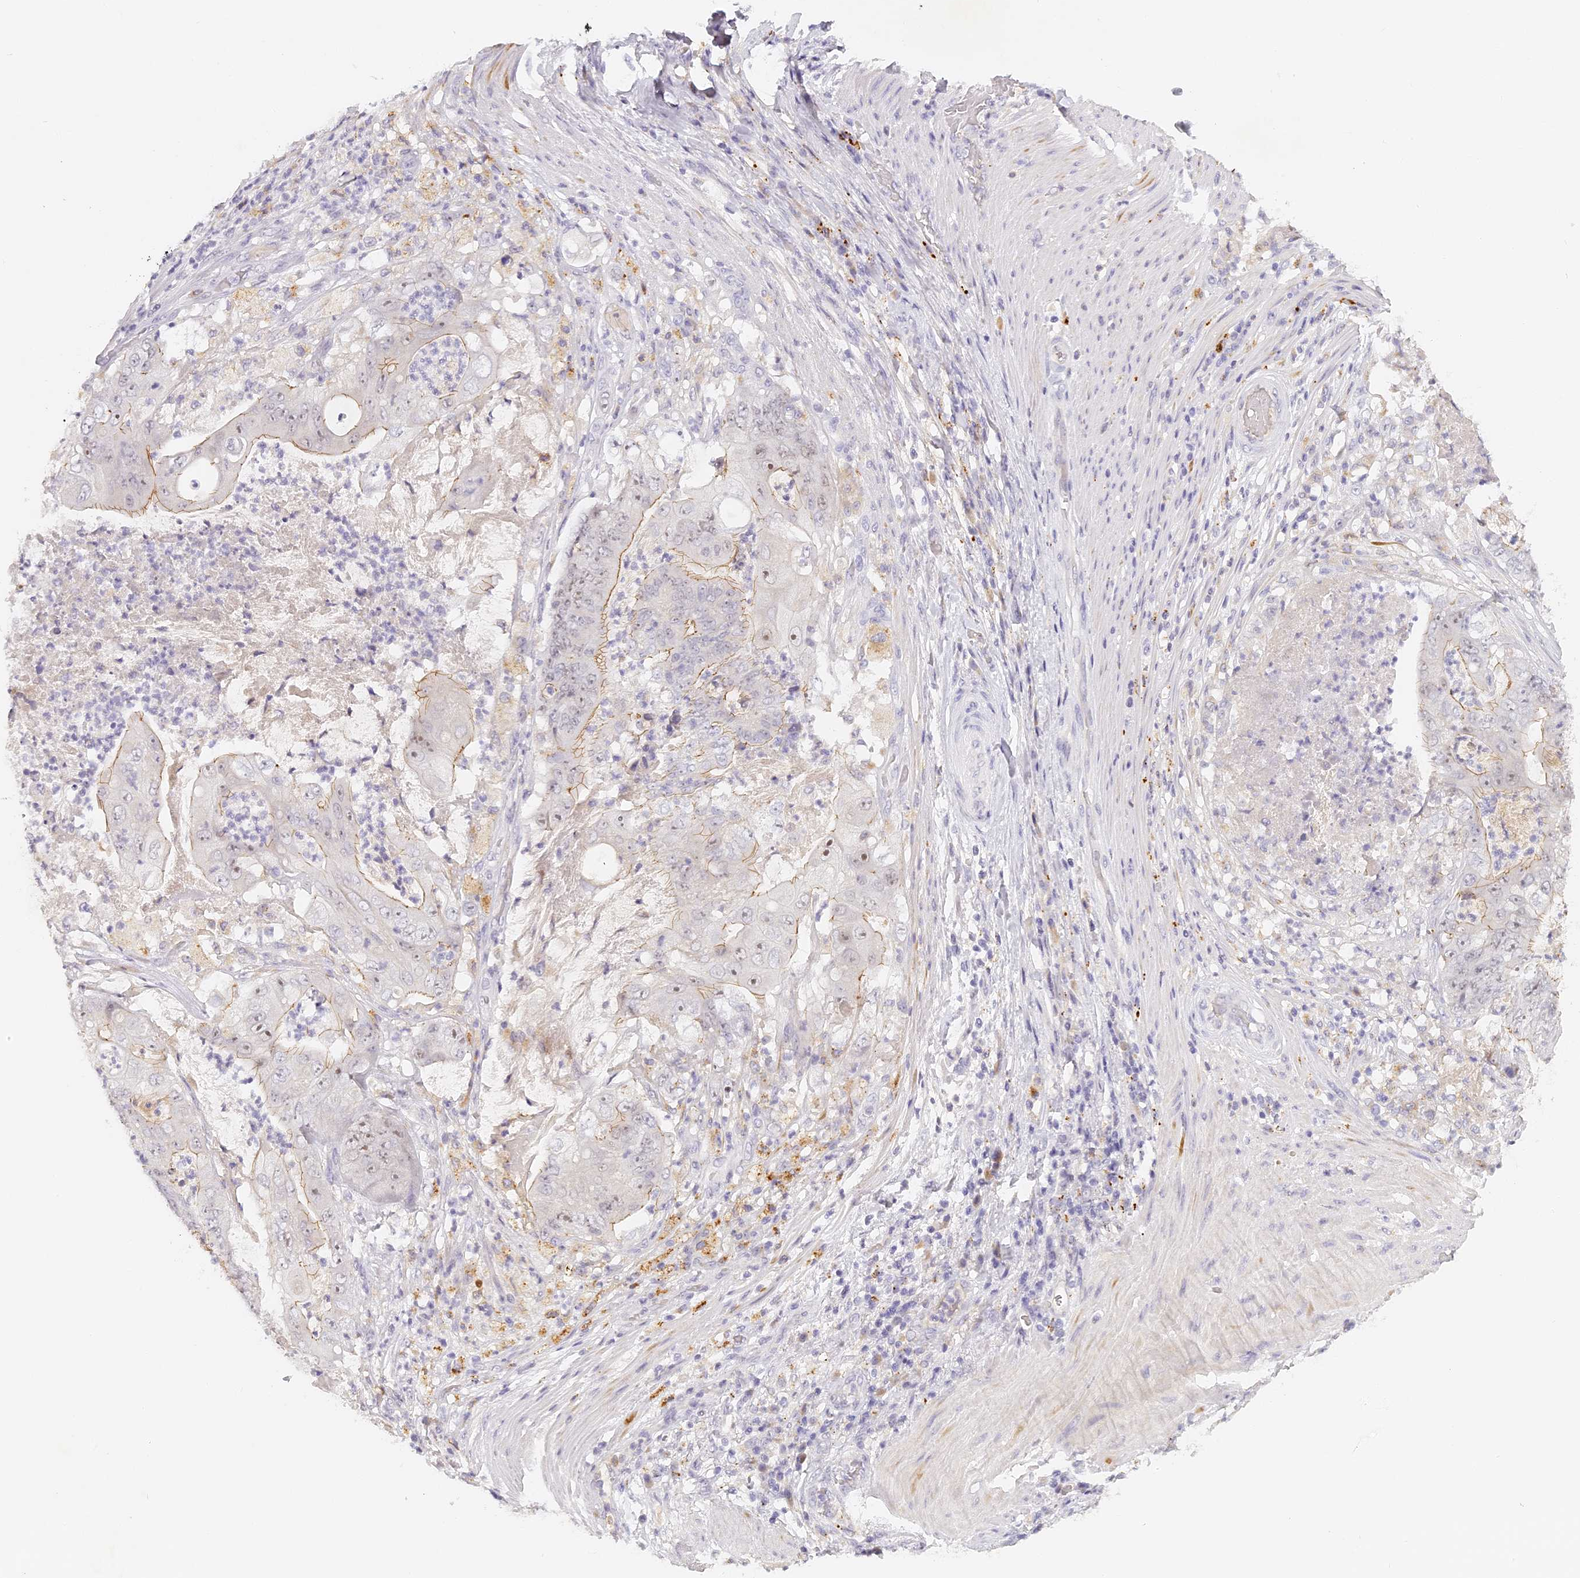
{"staining": {"intensity": "weak", "quantity": "<25%", "location": "cytoplasmic/membranous"}, "tissue": "stomach cancer", "cell_type": "Tumor cells", "image_type": "cancer", "snomed": [{"axis": "morphology", "description": "Adenocarcinoma, NOS"}, {"axis": "topography", "description": "Stomach"}], "caption": "There is no significant expression in tumor cells of stomach cancer (adenocarcinoma).", "gene": "ELL3", "patient": {"sex": "female", "age": 73}}